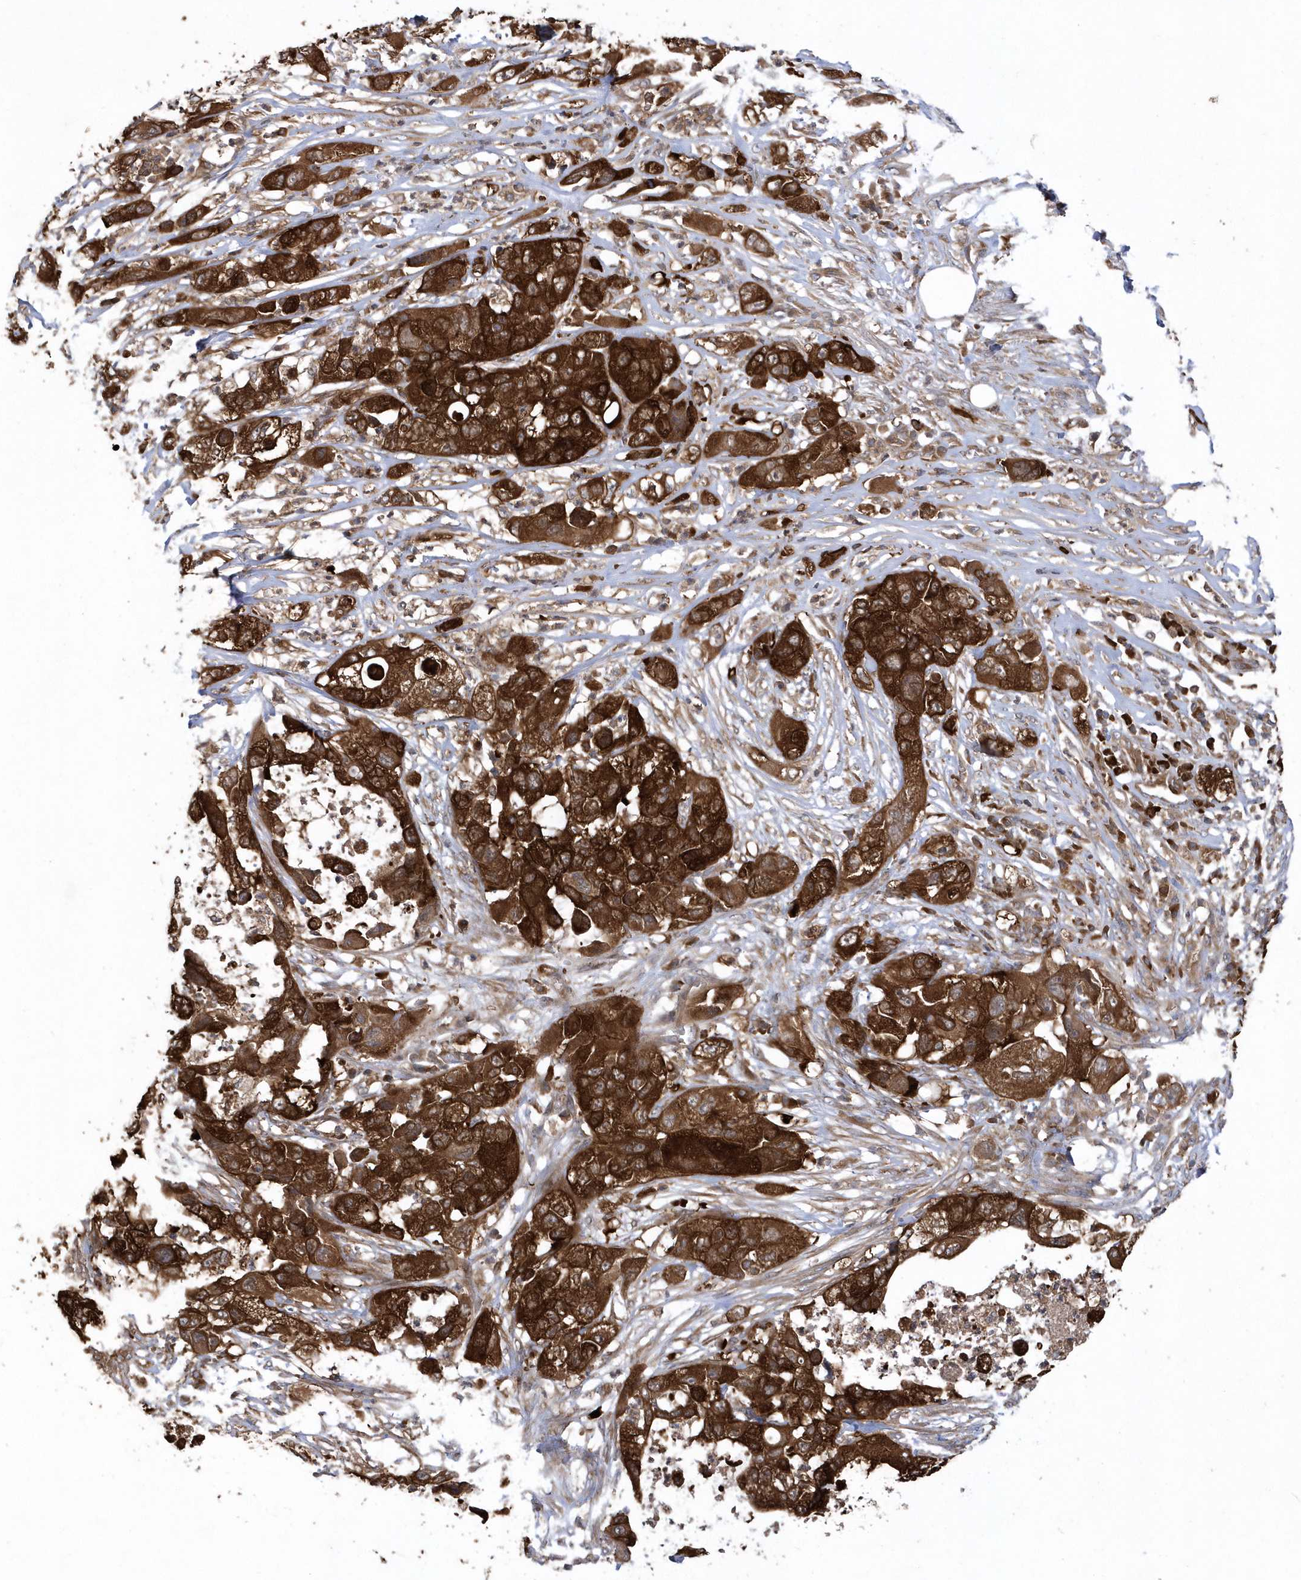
{"staining": {"intensity": "strong", "quantity": ">75%", "location": "cytoplasmic/membranous"}, "tissue": "pancreatic cancer", "cell_type": "Tumor cells", "image_type": "cancer", "snomed": [{"axis": "morphology", "description": "Adenocarcinoma, NOS"}, {"axis": "topography", "description": "Pancreas"}], "caption": "Strong cytoplasmic/membranous positivity for a protein is present in about >75% of tumor cells of adenocarcinoma (pancreatic) using immunohistochemistry (IHC).", "gene": "PAICS", "patient": {"sex": "female", "age": 78}}